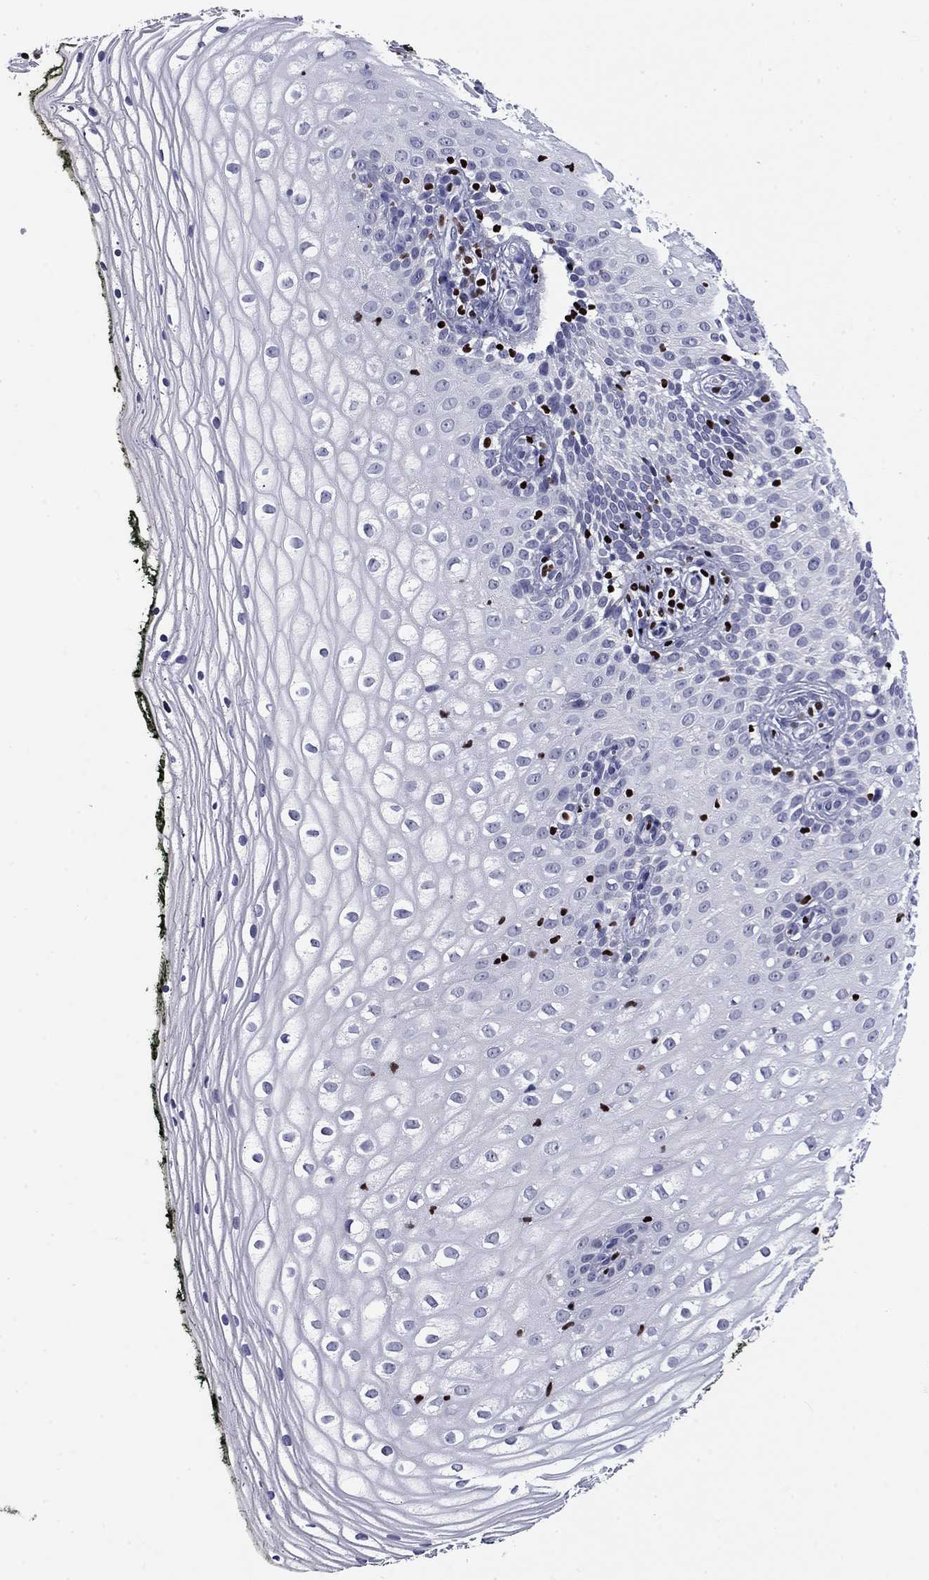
{"staining": {"intensity": "negative", "quantity": "none", "location": "none"}, "tissue": "vagina", "cell_type": "Squamous epithelial cells", "image_type": "normal", "snomed": [{"axis": "morphology", "description": "Normal tissue, NOS"}, {"axis": "topography", "description": "Vagina"}], "caption": "Photomicrograph shows no protein staining in squamous epithelial cells of benign vagina. (Brightfield microscopy of DAB immunohistochemistry (IHC) at high magnification).", "gene": "IKZF3", "patient": {"sex": "female", "age": 47}}